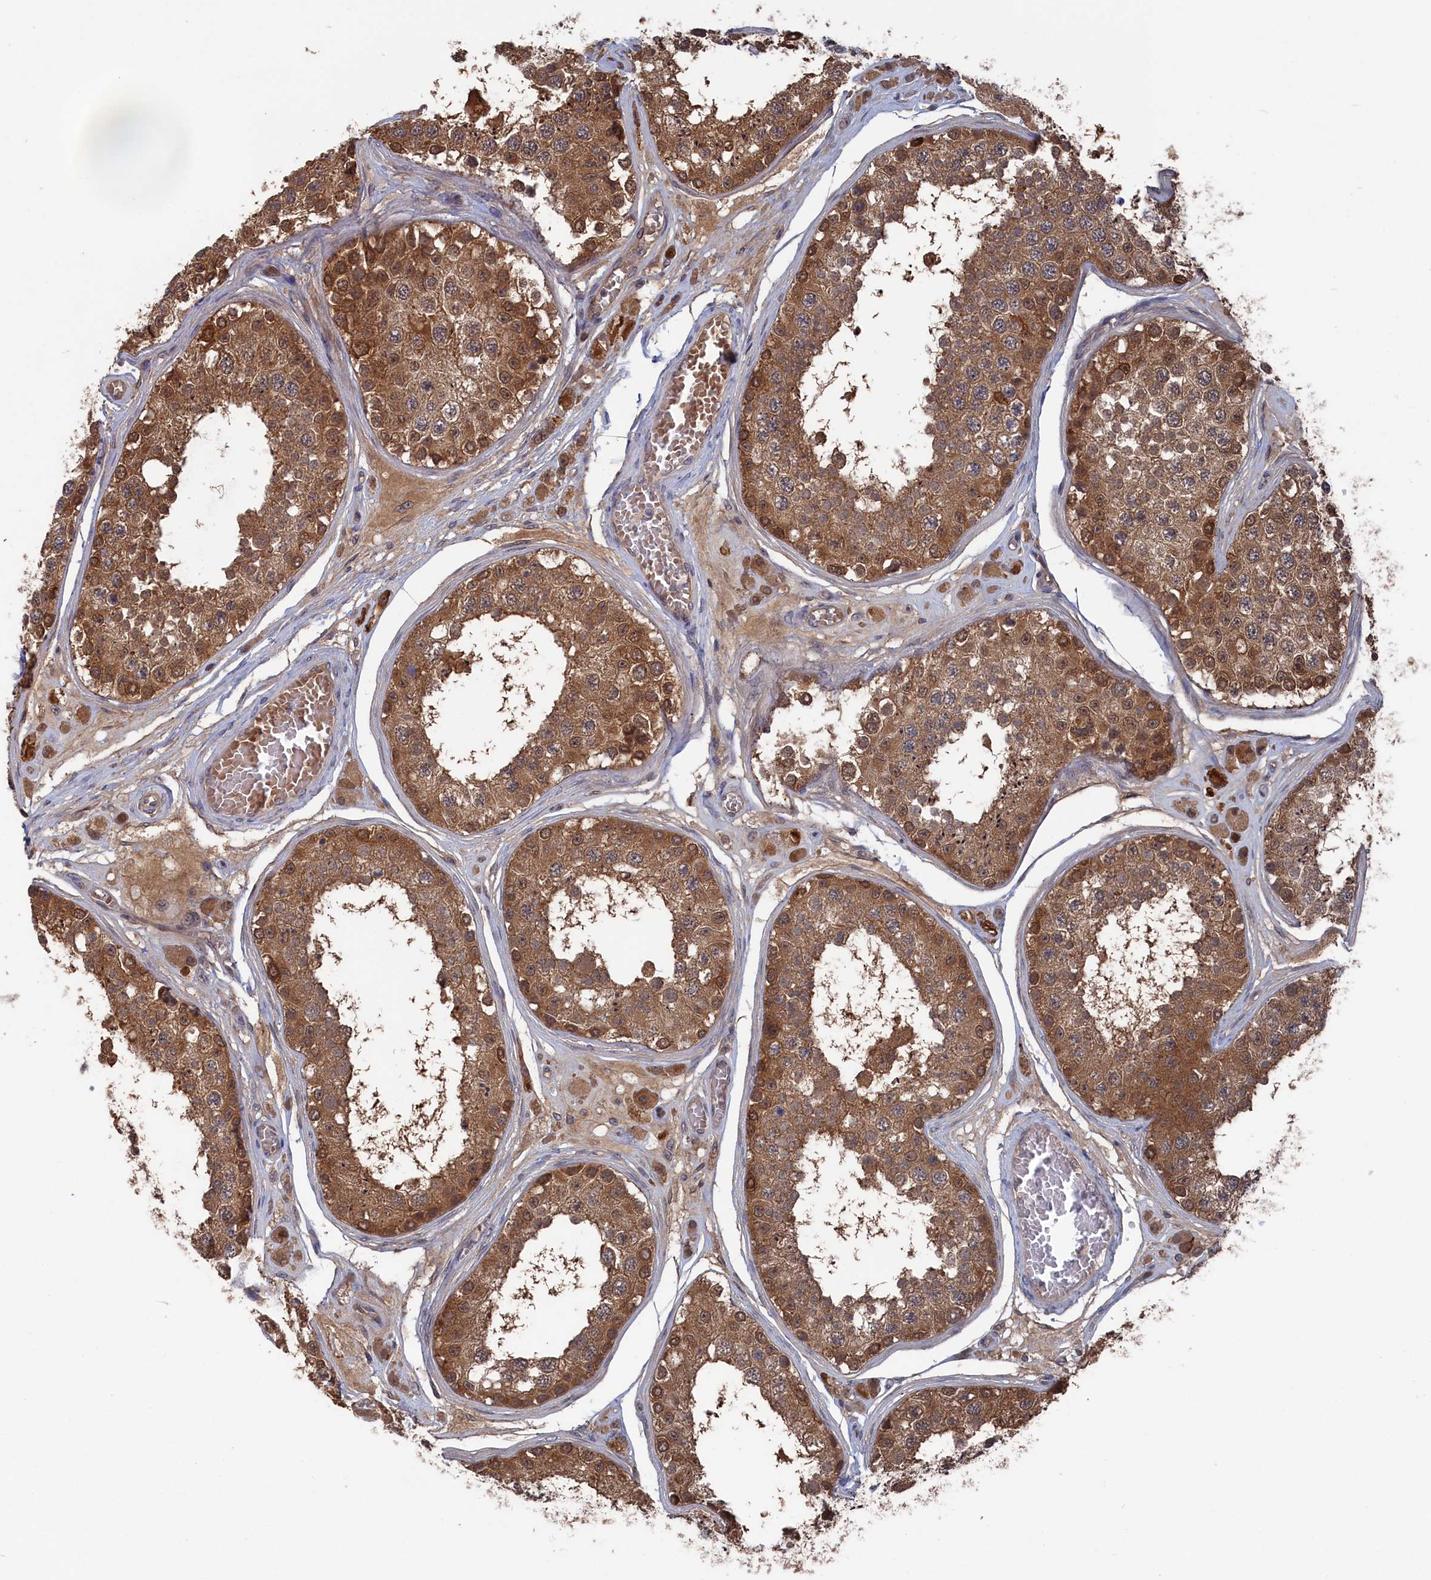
{"staining": {"intensity": "moderate", "quantity": ">75%", "location": "cytoplasmic/membranous"}, "tissue": "testis", "cell_type": "Cells in seminiferous ducts", "image_type": "normal", "snomed": [{"axis": "morphology", "description": "Normal tissue, NOS"}, {"axis": "topography", "description": "Testis"}], "caption": "Testis stained for a protein (brown) demonstrates moderate cytoplasmic/membranous positive expression in about >75% of cells in seminiferous ducts.", "gene": "NUTF2", "patient": {"sex": "male", "age": 25}}